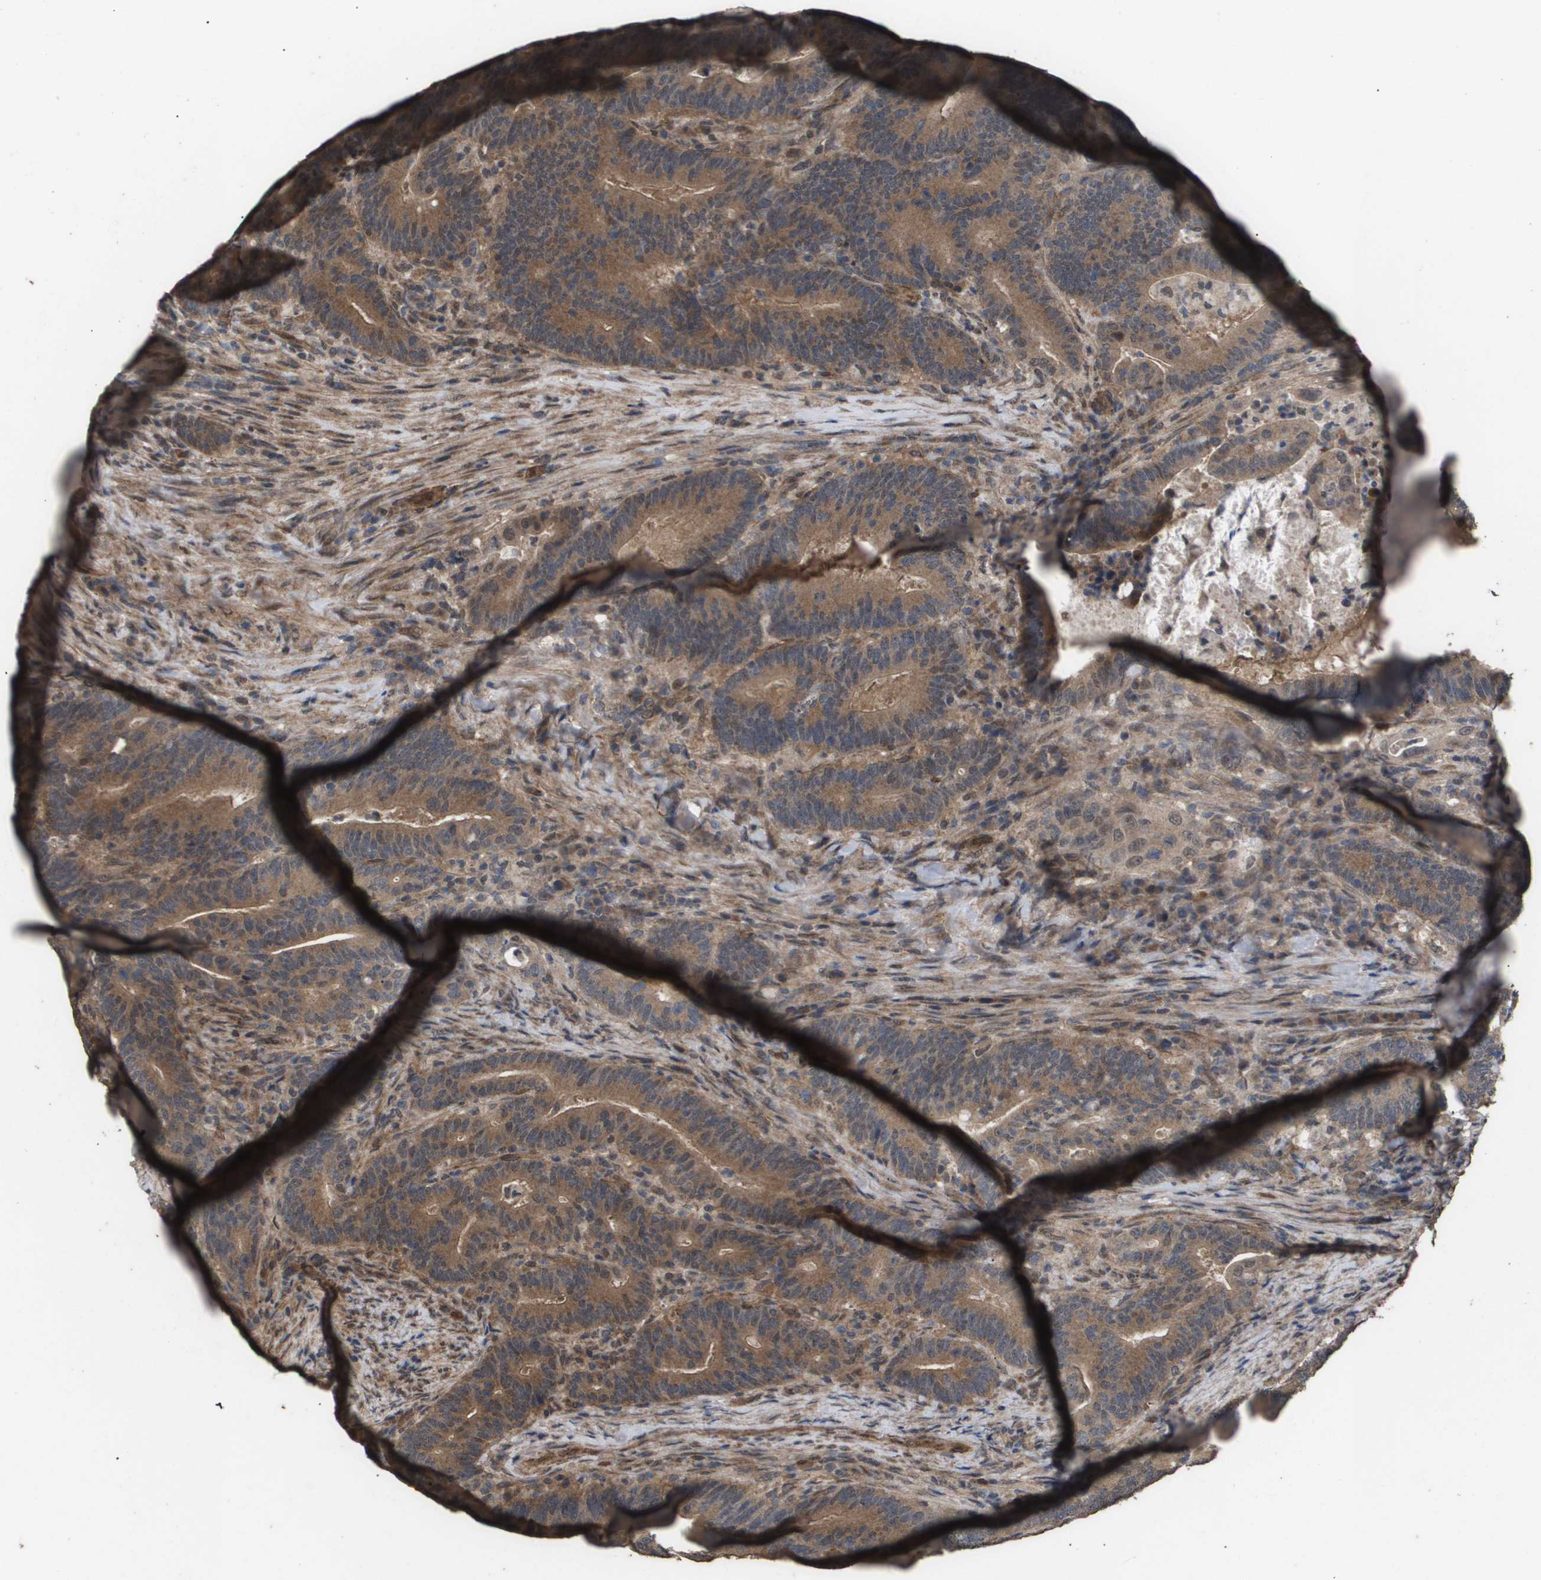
{"staining": {"intensity": "moderate", "quantity": ">75%", "location": "cytoplasmic/membranous"}, "tissue": "colorectal cancer", "cell_type": "Tumor cells", "image_type": "cancer", "snomed": [{"axis": "morphology", "description": "Normal tissue, NOS"}, {"axis": "morphology", "description": "Adenocarcinoma, NOS"}, {"axis": "topography", "description": "Colon"}], "caption": "Human colorectal cancer stained for a protein (brown) exhibits moderate cytoplasmic/membranous positive expression in about >75% of tumor cells.", "gene": "CUL5", "patient": {"sex": "female", "age": 66}}